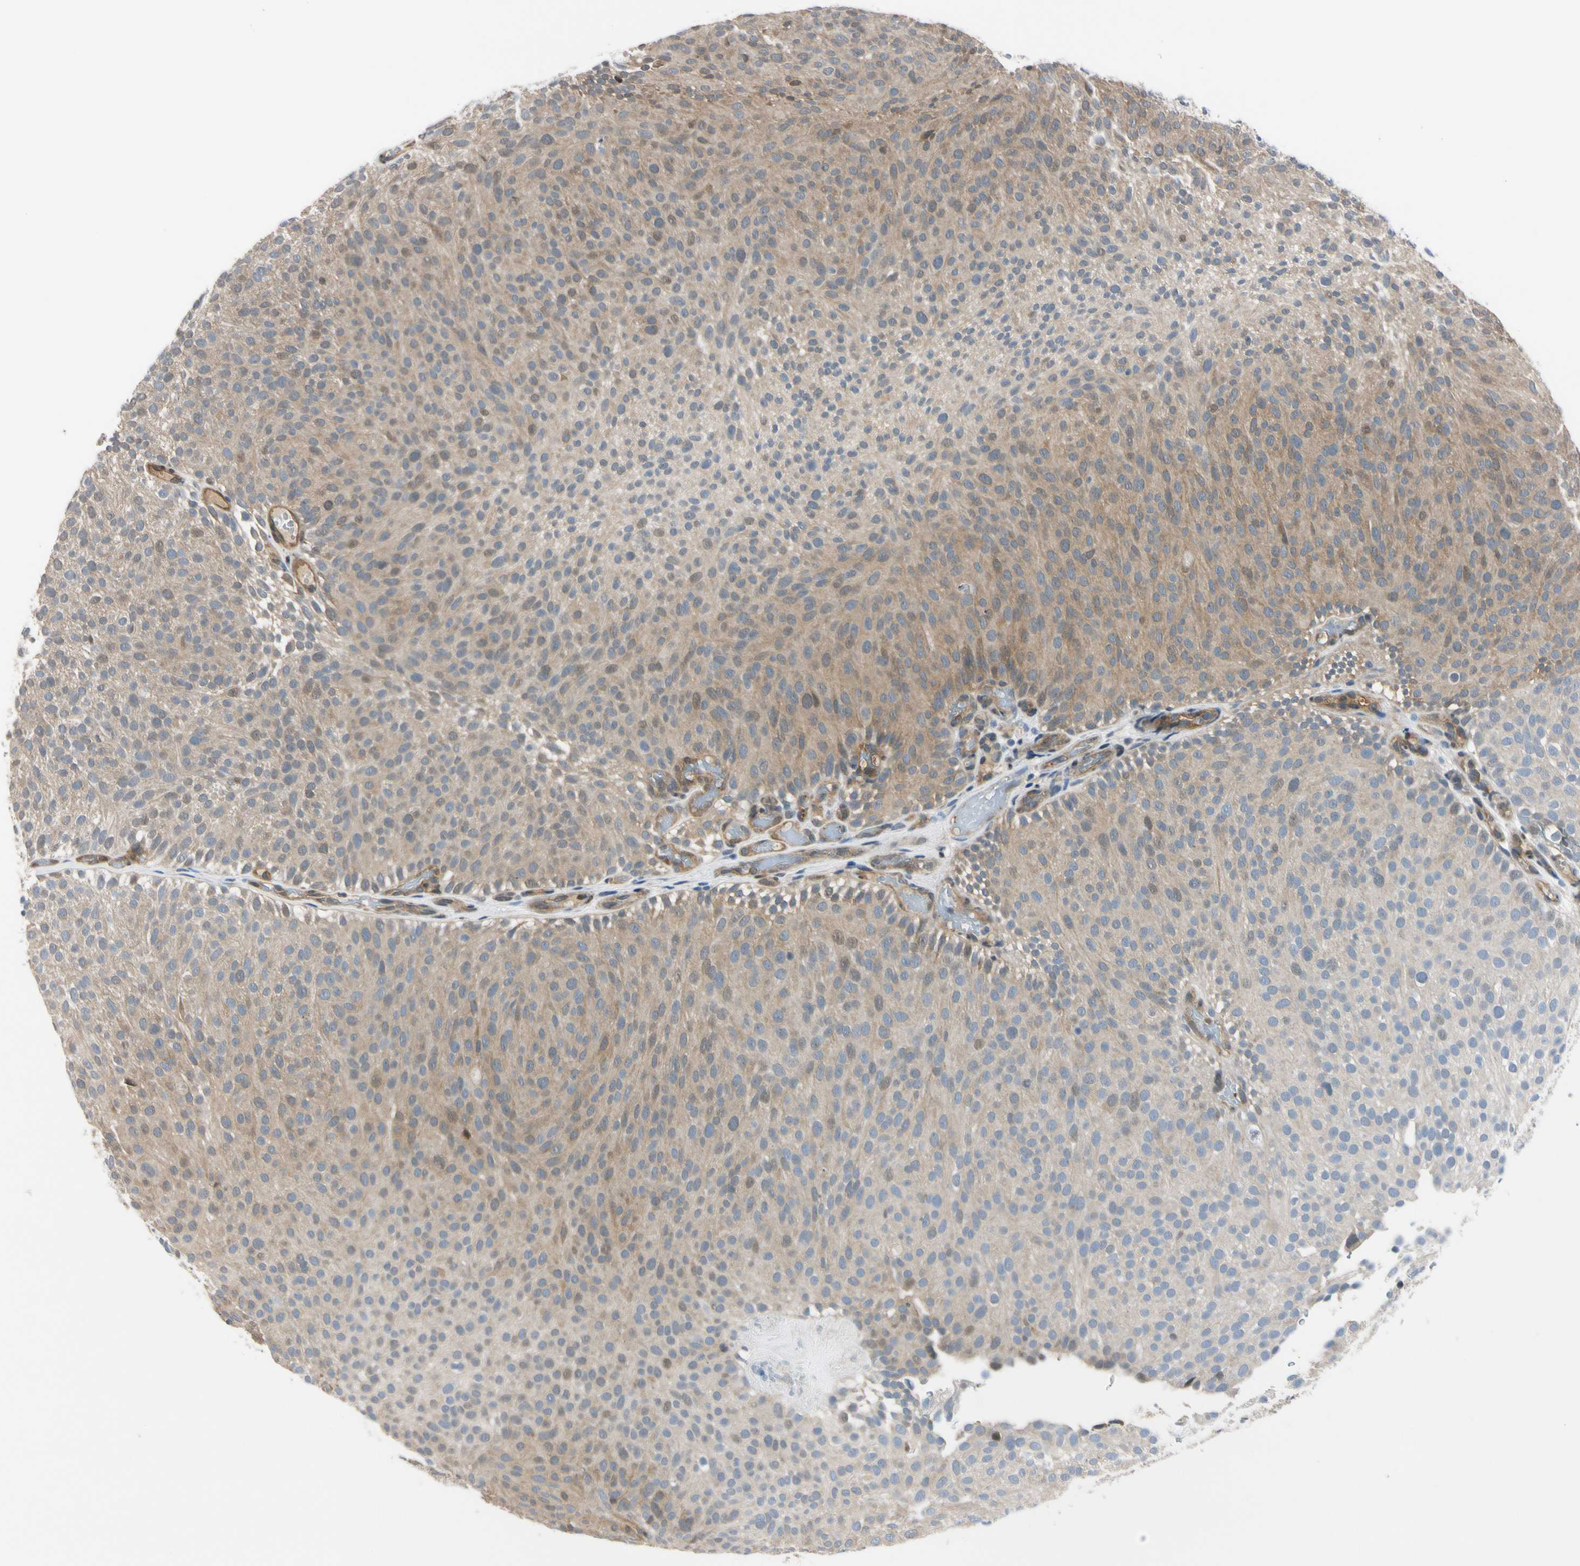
{"staining": {"intensity": "weak", "quantity": ">75%", "location": "cytoplasmic/membranous,nuclear"}, "tissue": "urothelial cancer", "cell_type": "Tumor cells", "image_type": "cancer", "snomed": [{"axis": "morphology", "description": "Urothelial carcinoma, Low grade"}, {"axis": "topography", "description": "Urinary bladder"}], "caption": "Urothelial cancer stained for a protein reveals weak cytoplasmic/membranous and nuclear positivity in tumor cells. (DAB (3,3'-diaminobenzidine) = brown stain, brightfield microscopy at high magnification).", "gene": "RASGRF1", "patient": {"sex": "male", "age": 78}}